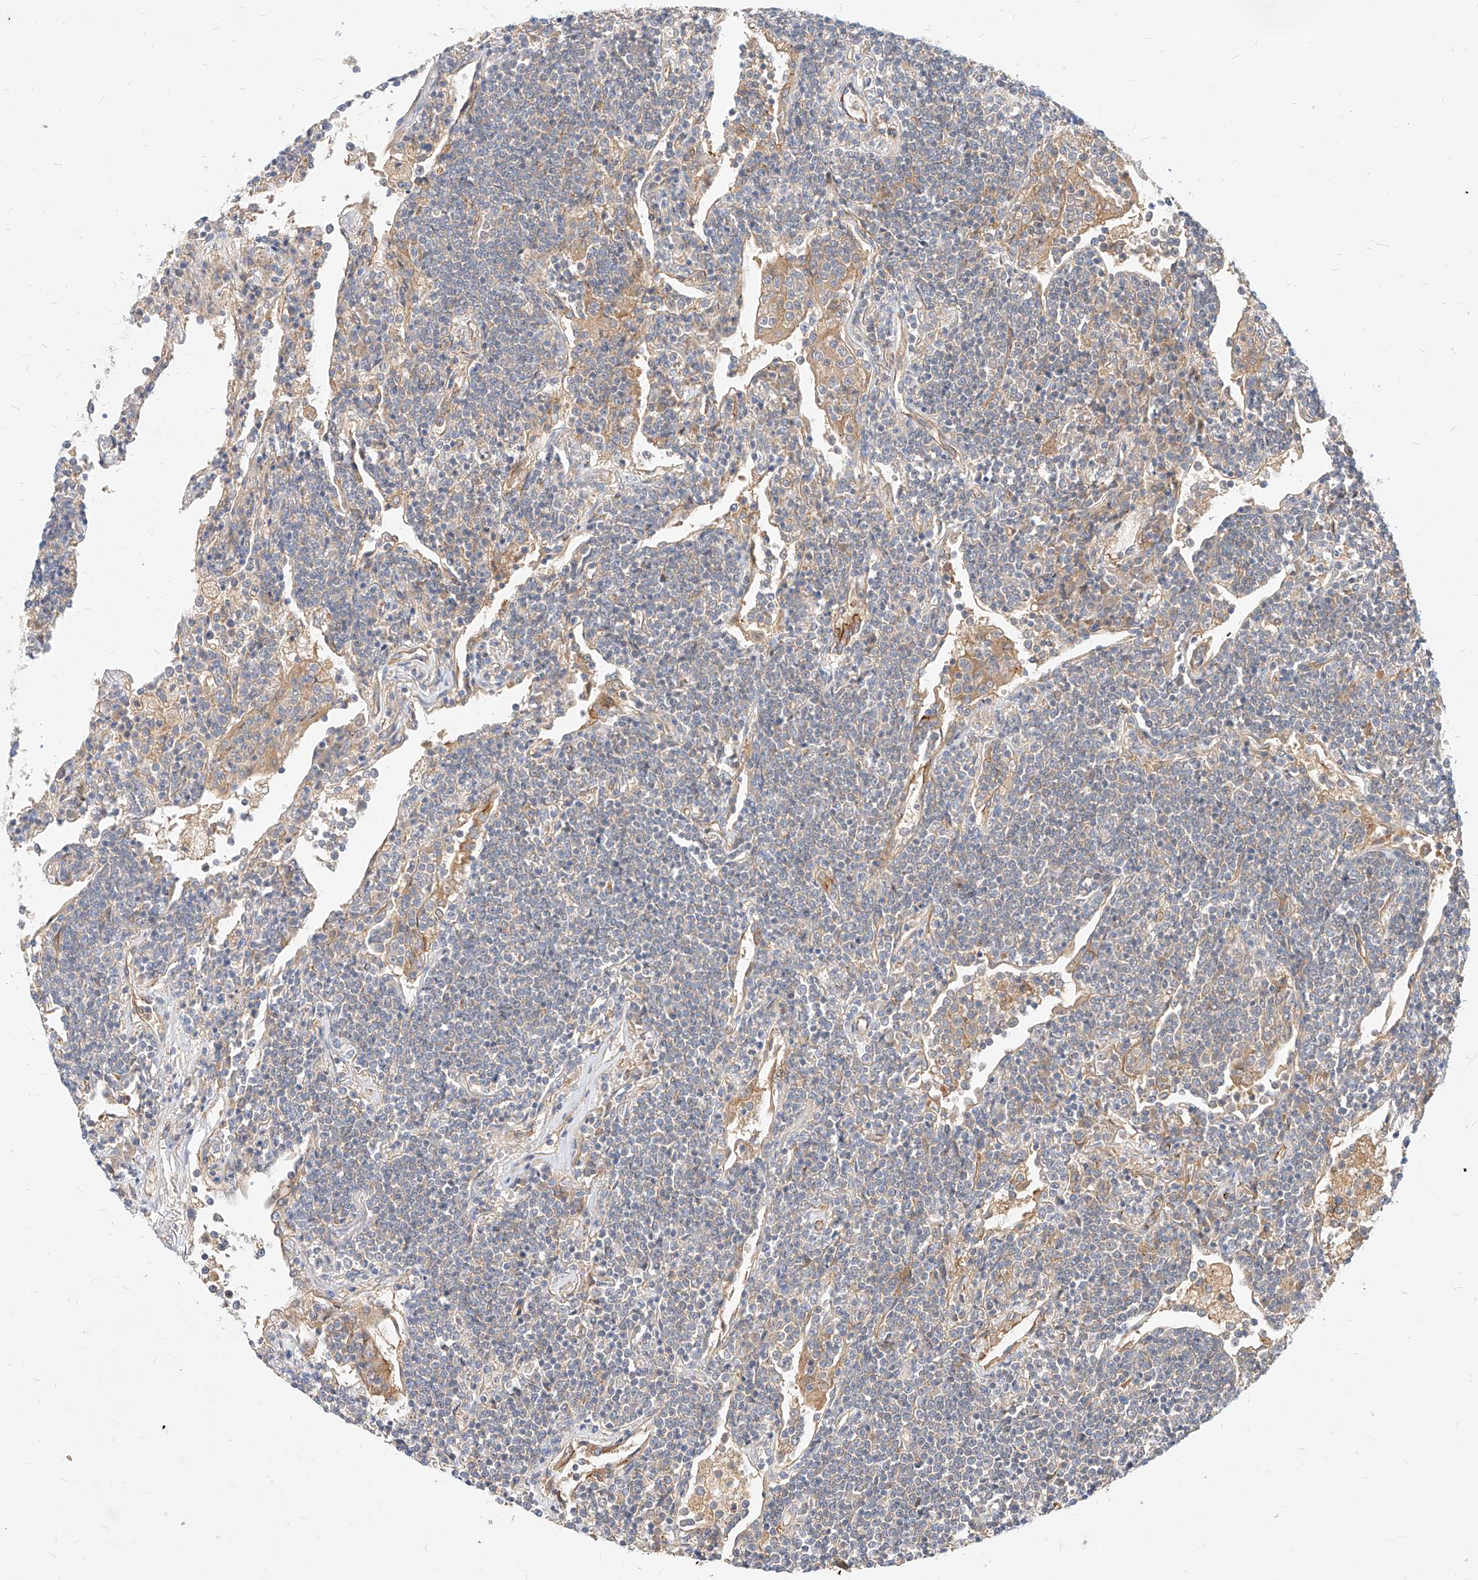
{"staining": {"intensity": "negative", "quantity": "none", "location": "none"}, "tissue": "lymphoma", "cell_type": "Tumor cells", "image_type": "cancer", "snomed": [{"axis": "morphology", "description": "Malignant lymphoma, non-Hodgkin's type, Low grade"}, {"axis": "topography", "description": "Lung"}], "caption": "Immunohistochemical staining of low-grade malignant lymphoma, non-Hodgkin's type shows no significant expression in tumor cells. (Brightfield microscopy of DAB (3,3'-diaminobenzidine) immunohistochemistry at high magnification).", "gene": "NFAM1", "patient": {"sex": "female", "age": 71}}